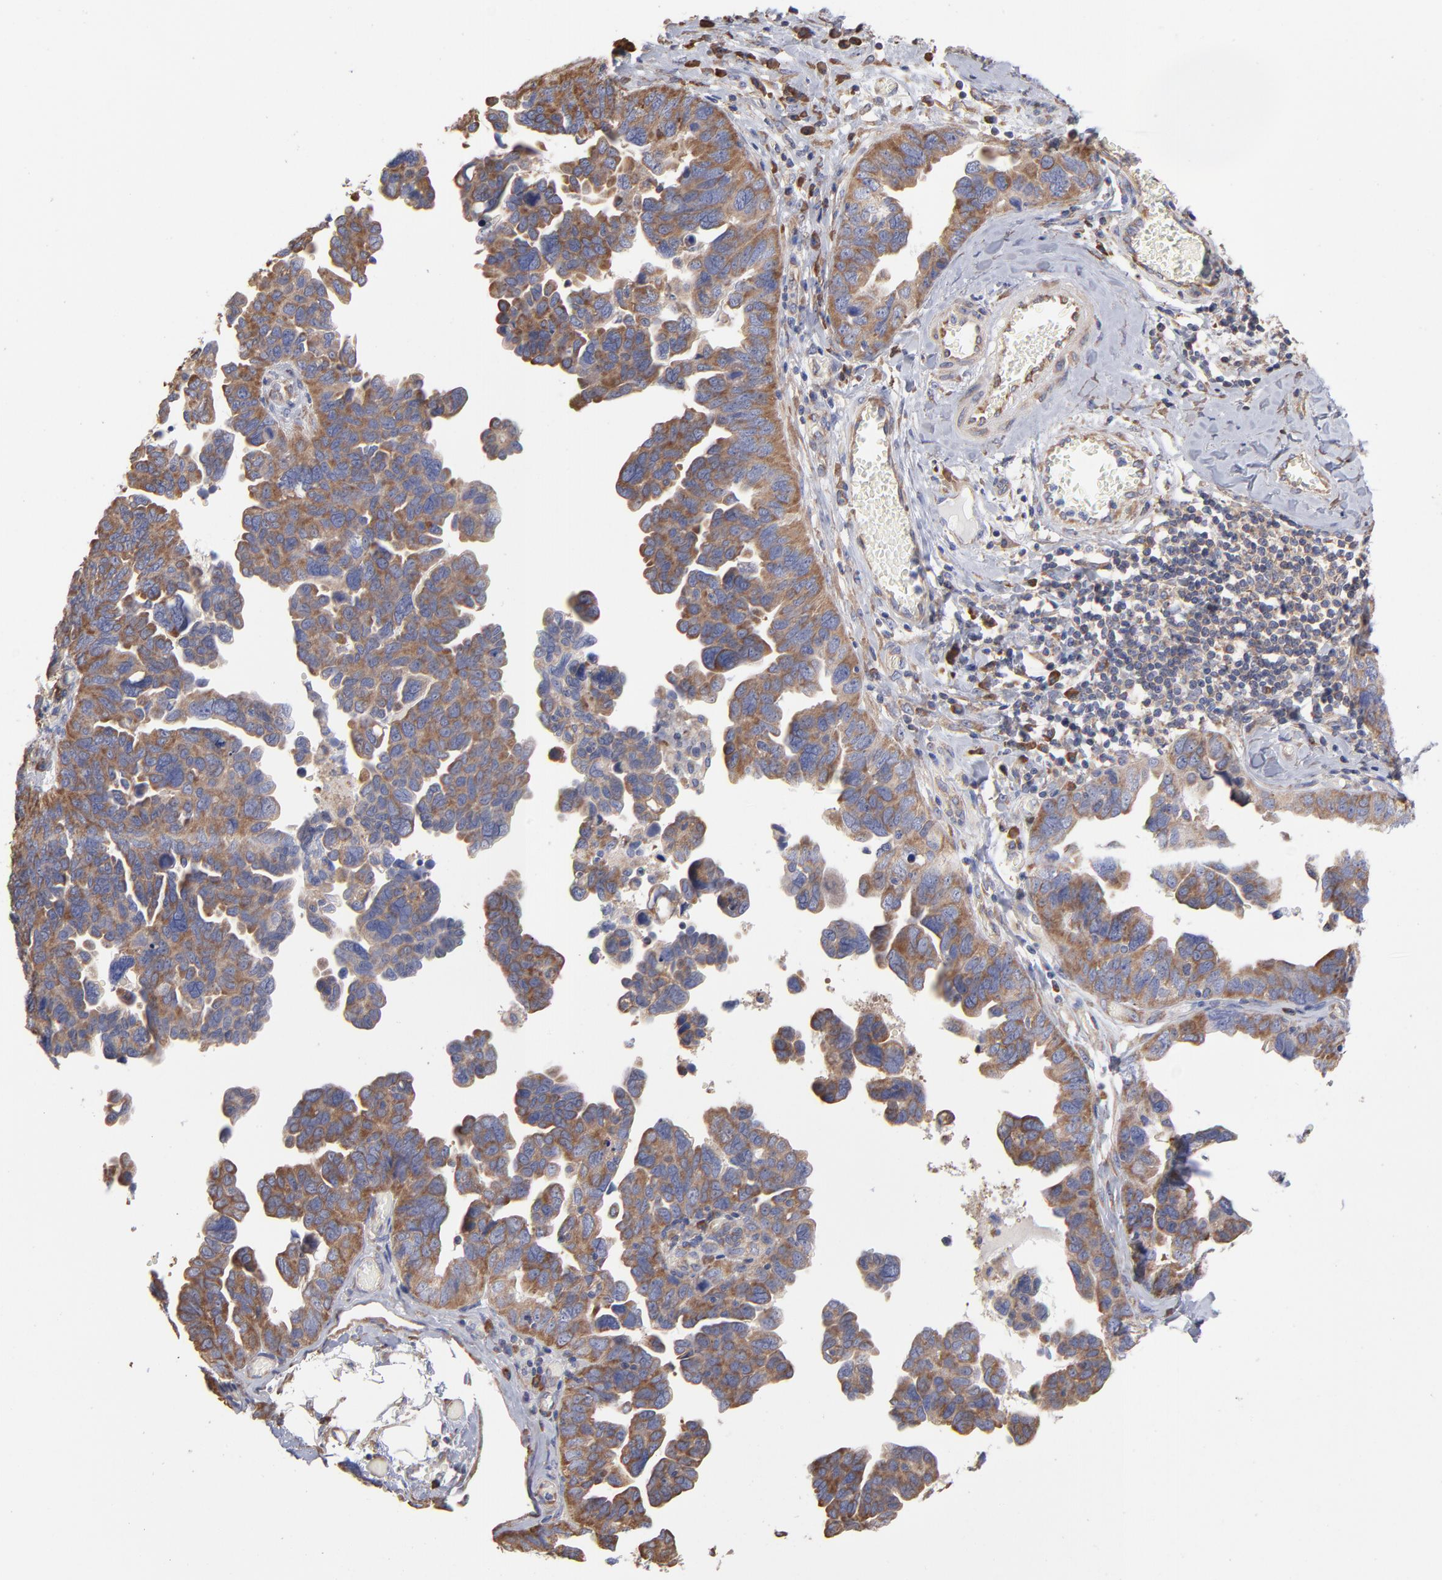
{"staining": {"intensity": "moderate", "quantity": ">75%", "location": "cytoplasmic/membranous"}, "tissue": "ovarian cancer", "cell_type": "Tumor cells", "image_type": "cancer", "snomed": [{"axis": "morphology", "description": "Cystadenocarcinoma, serous, NOS"}, {"axis": "topography", "description": "Ovary"}], "caption": "Ovarian serous cystadenocarcinoma tissue exhibits moderate cytoplasmic/membranous staining in about >75% of tumor cells, visualized by immunohistochemistry. The protein of interest is stained brown, and the nuclei are stained in blue (DAB (3,3'-diaminobenzidine) IHC with brightfield microscopy, high magnification).", "gene": "RPL3", "patient": {"sex": "female", "age": 64}}